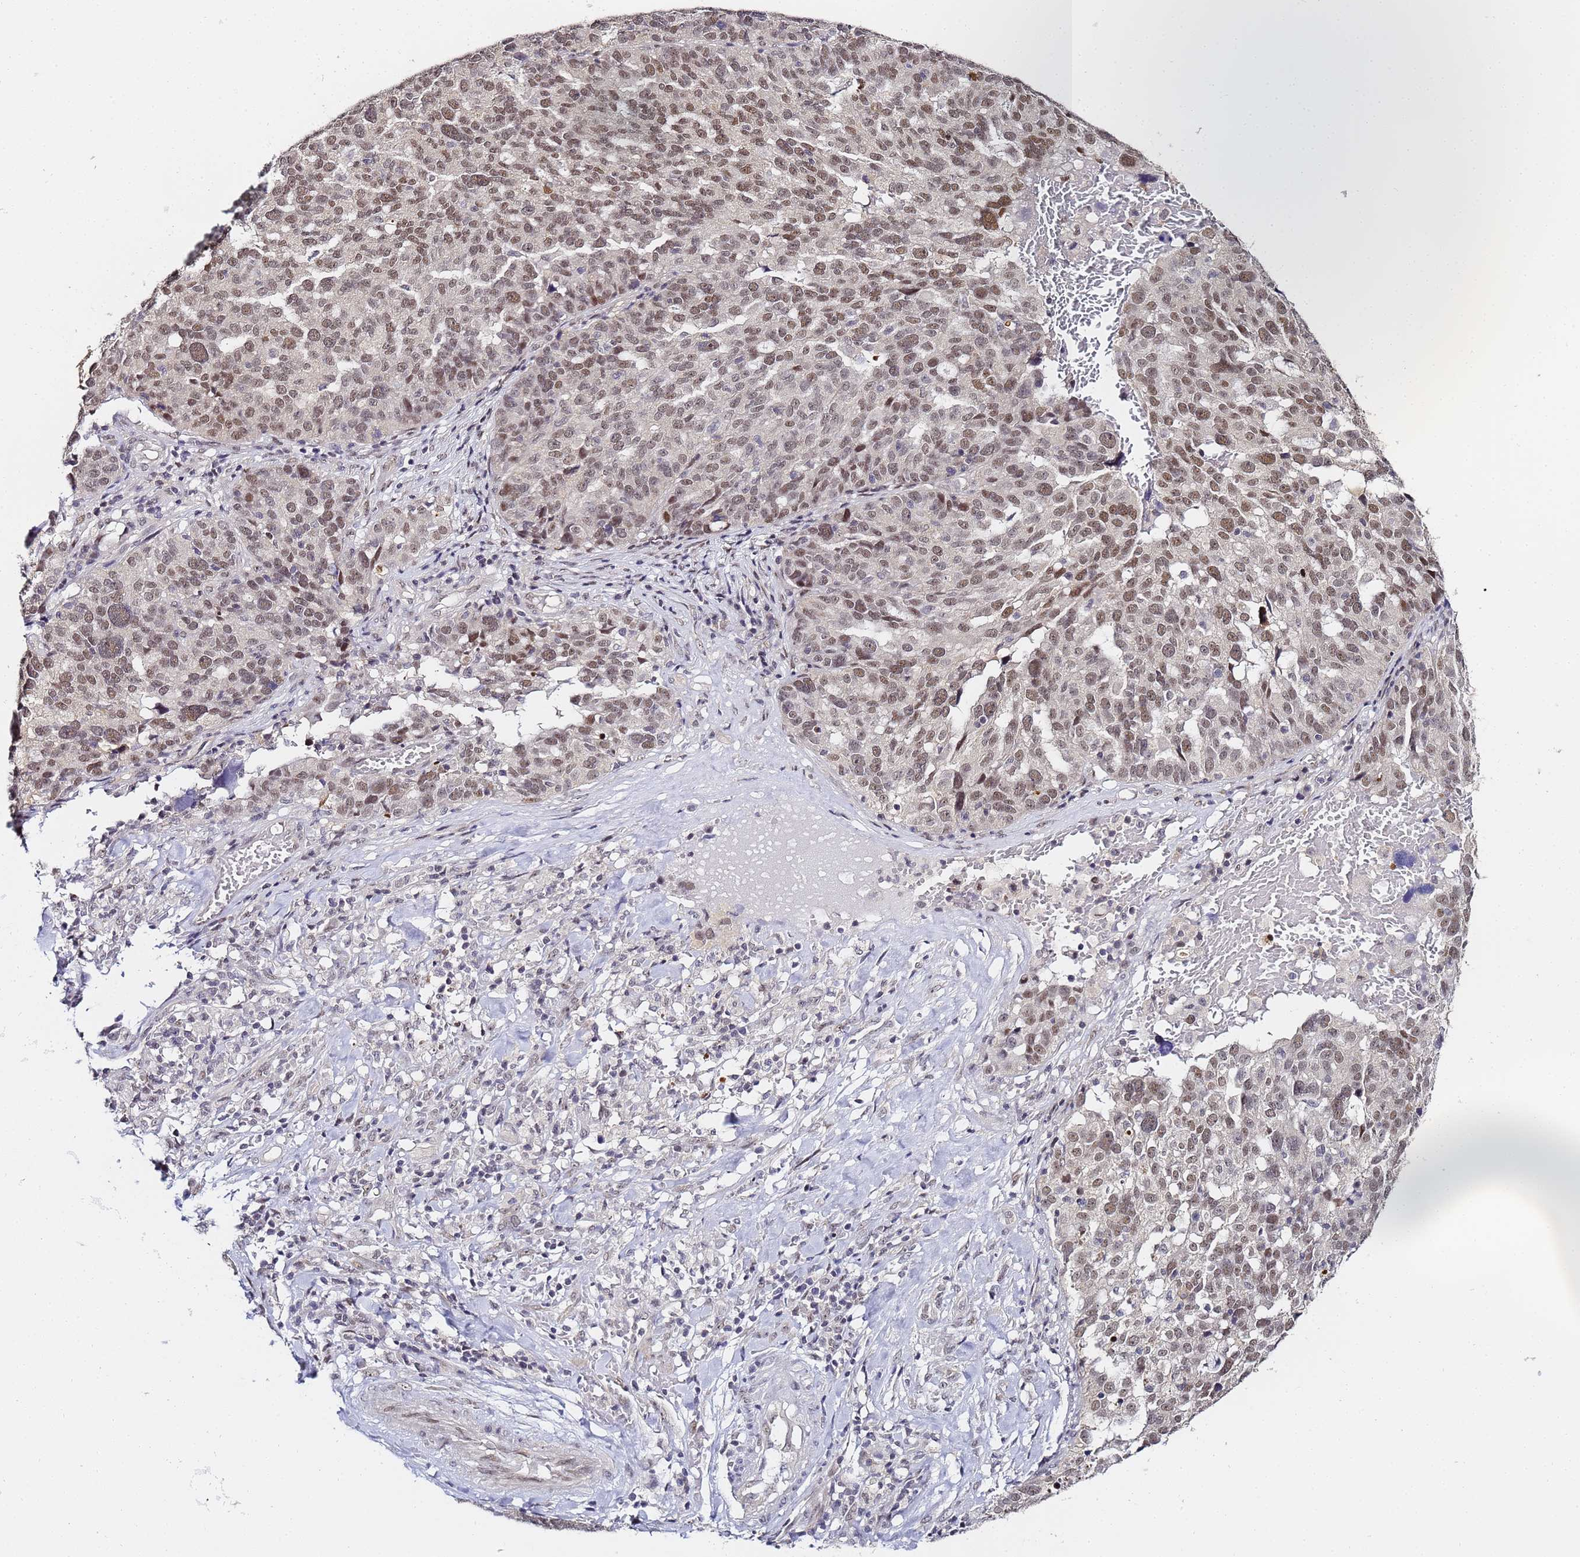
{"staining": {"intensity": "moderate", "quantity": "25%-75%", "location": "nuclear"}, "tissue": "ovarian cancer", "cell_type": "Tumor cells", "image_type": "cancer", "snomed": [{"axis": "morphology", "description": "Cystadenocarcinoma, serous, NOS"}, {"axis": "topography", "description": "Ovary"}], "caption": "Ovarian serous cystadenocarcinoma stained with IHC displays moderate nuclear expression in about 25%-75% of tumor cells.", "gene": "LSM3", "patient": {"sex": "female", "age": 59}}